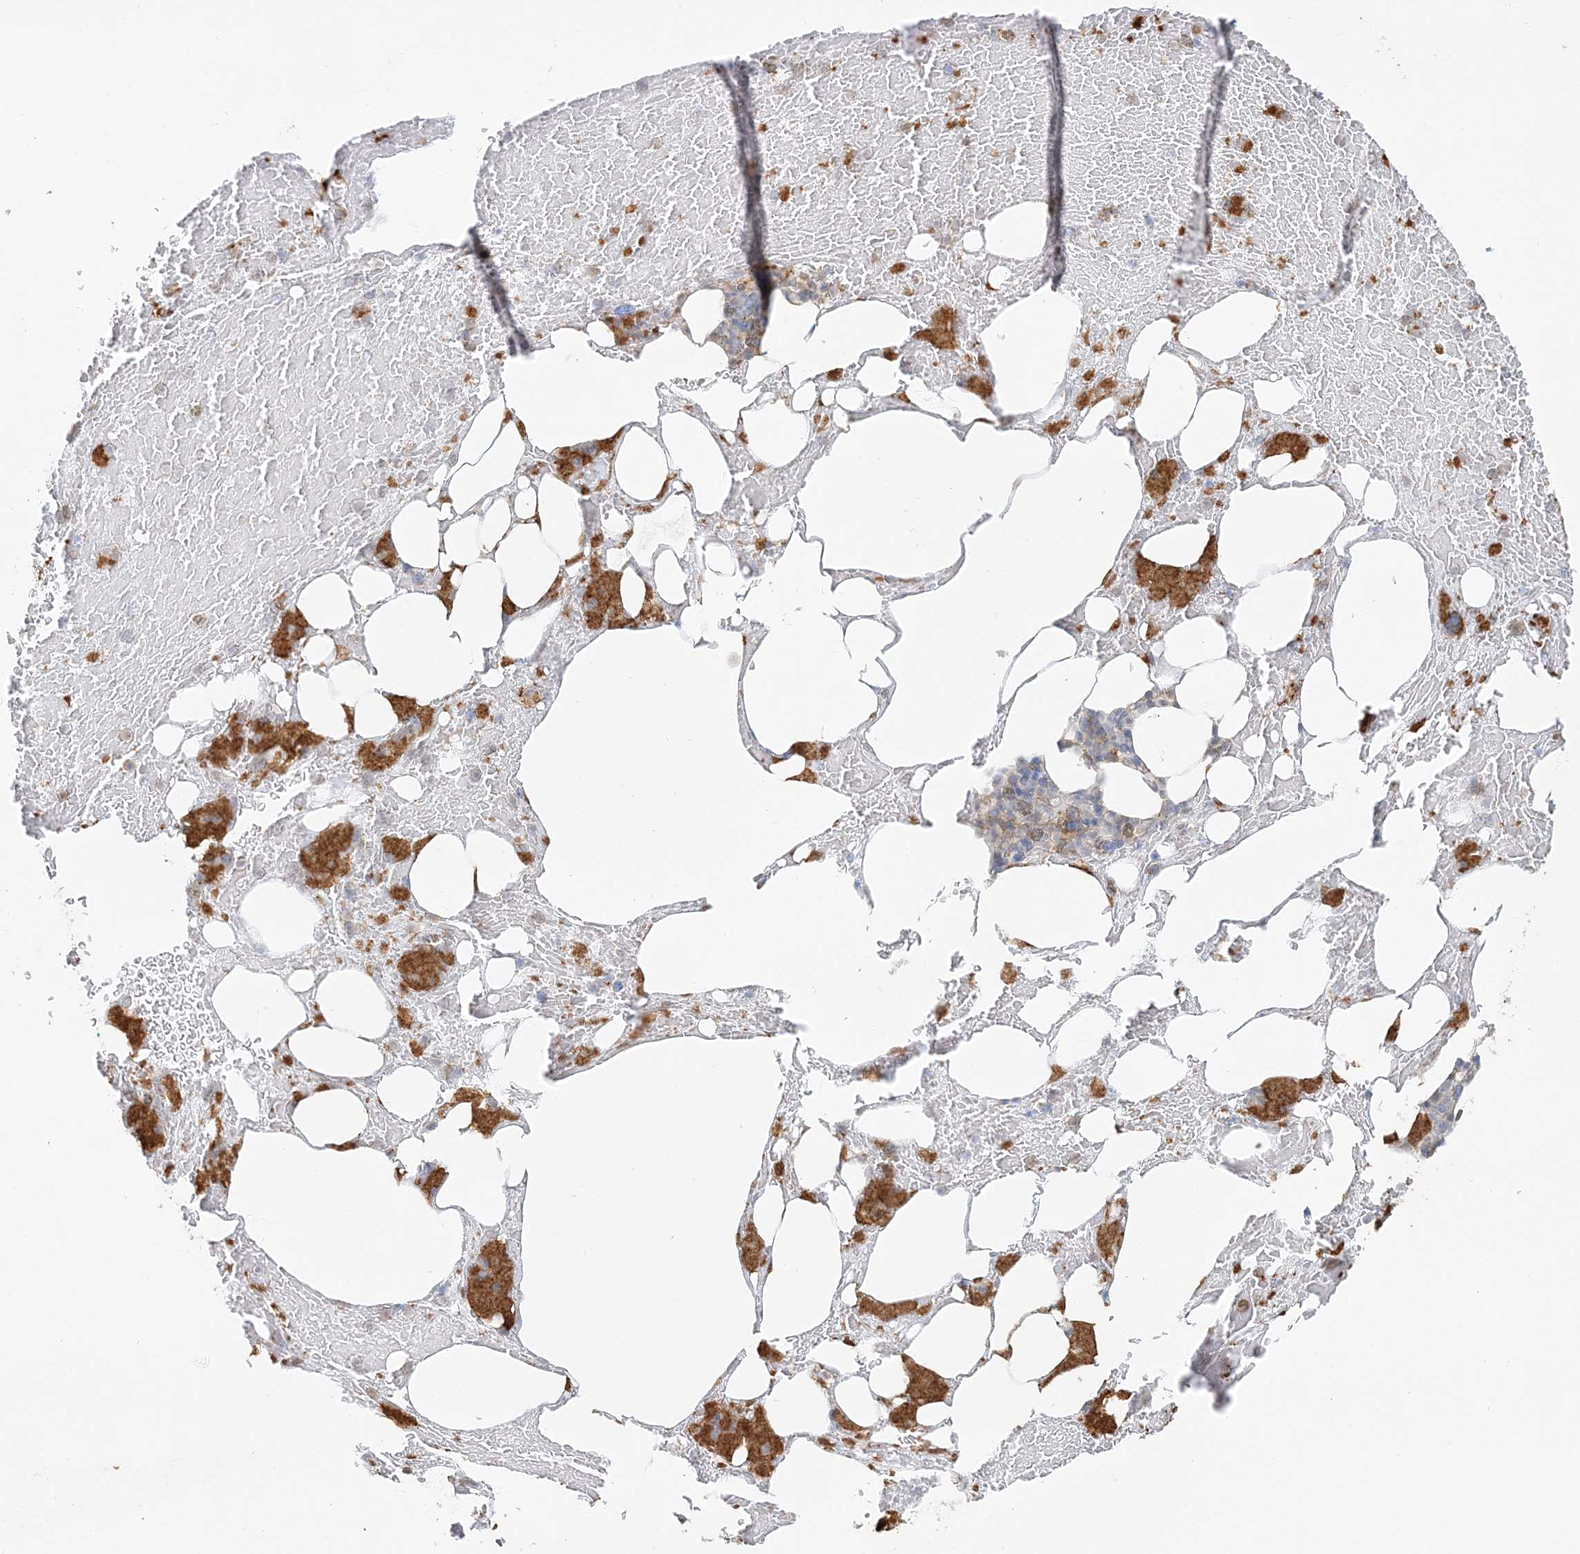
{"staining": {"intensity": "moderate", "quantity": "<25%", "location": "cytoplasmic/membranous"}, "tissue": "bone marrow", "cell_type": "Hematopoietic cells", "image_type": "normal", "snomed": [{"axis": "morphology", "description": "Normal tissue, NOS"}, {"axis": "topography", "description": "Bone marrow"}], "caption": "This micrograph reveals IHC staining of unremarkable human bone marrow, with low moderate cytoplasmic/membranous staining in approximately <25% of hematopoietic cells.", "gene": "MAT2B", "patient": {"sex": "male", "age": 60}}